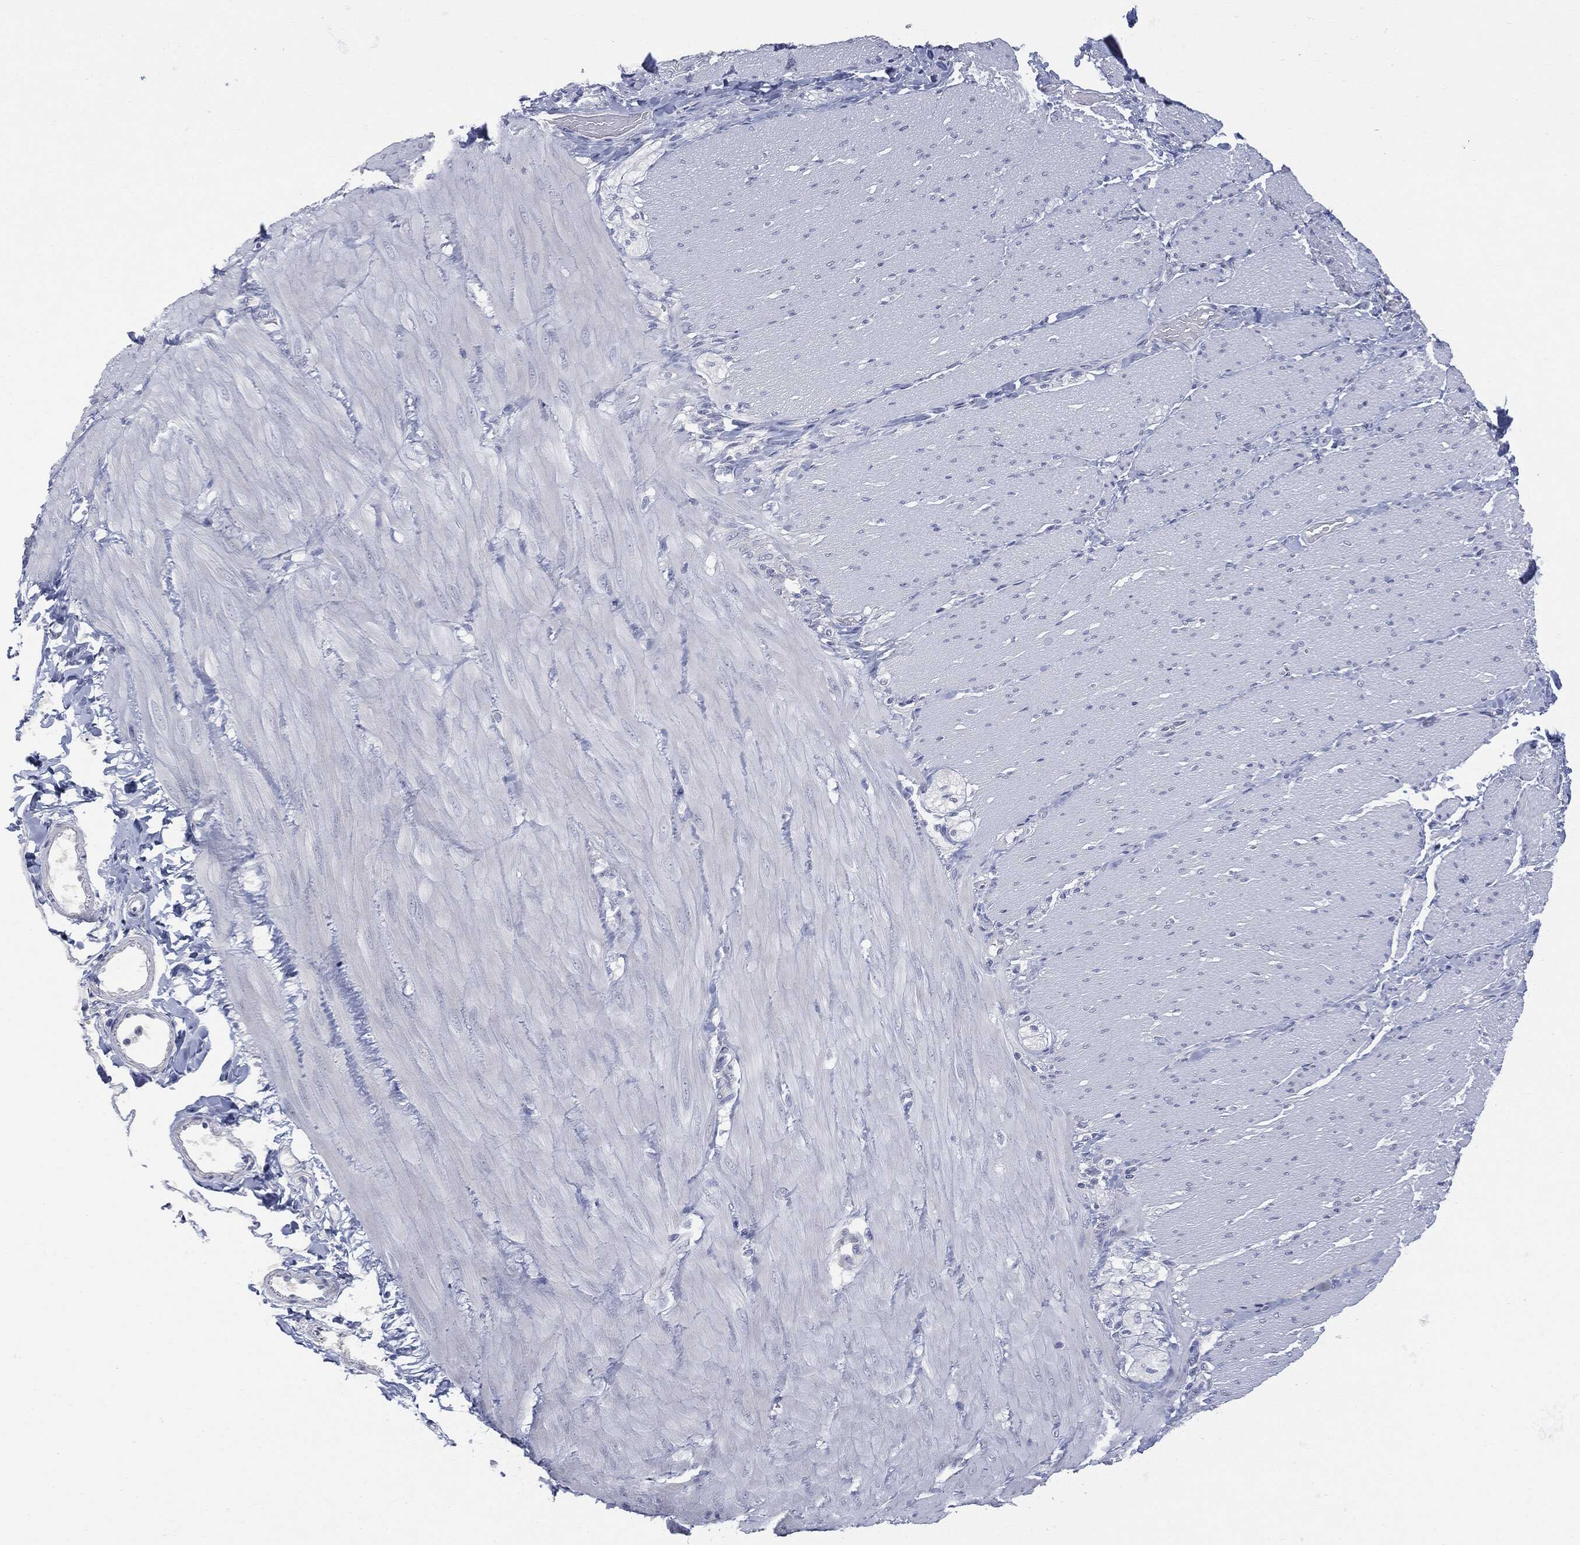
{"staining": {"intensity": "negative", "quantity": "none", "location": "none"}, "tissue": "adipose tissue", "cell_type": "Adipocytes", "image_type": "normal", "snomed": [{"axis": "morphology", "description": "Normal tissue, NOS"}, {"axis": "topography", "description": "Smooth muscle"}, {"axis": "topography", "description": "Duodenum"}, {"axis": "topography", "description": "Peripheral nerve tissue"}], "caption": "Immunohistochemistry (IHC) image of normal human adipose tissue stained for a protein (brown), which exhibits no positivity in adipocytes.", "gene": "UBE2C", "patient": {"sex": "female", "age": 61}}